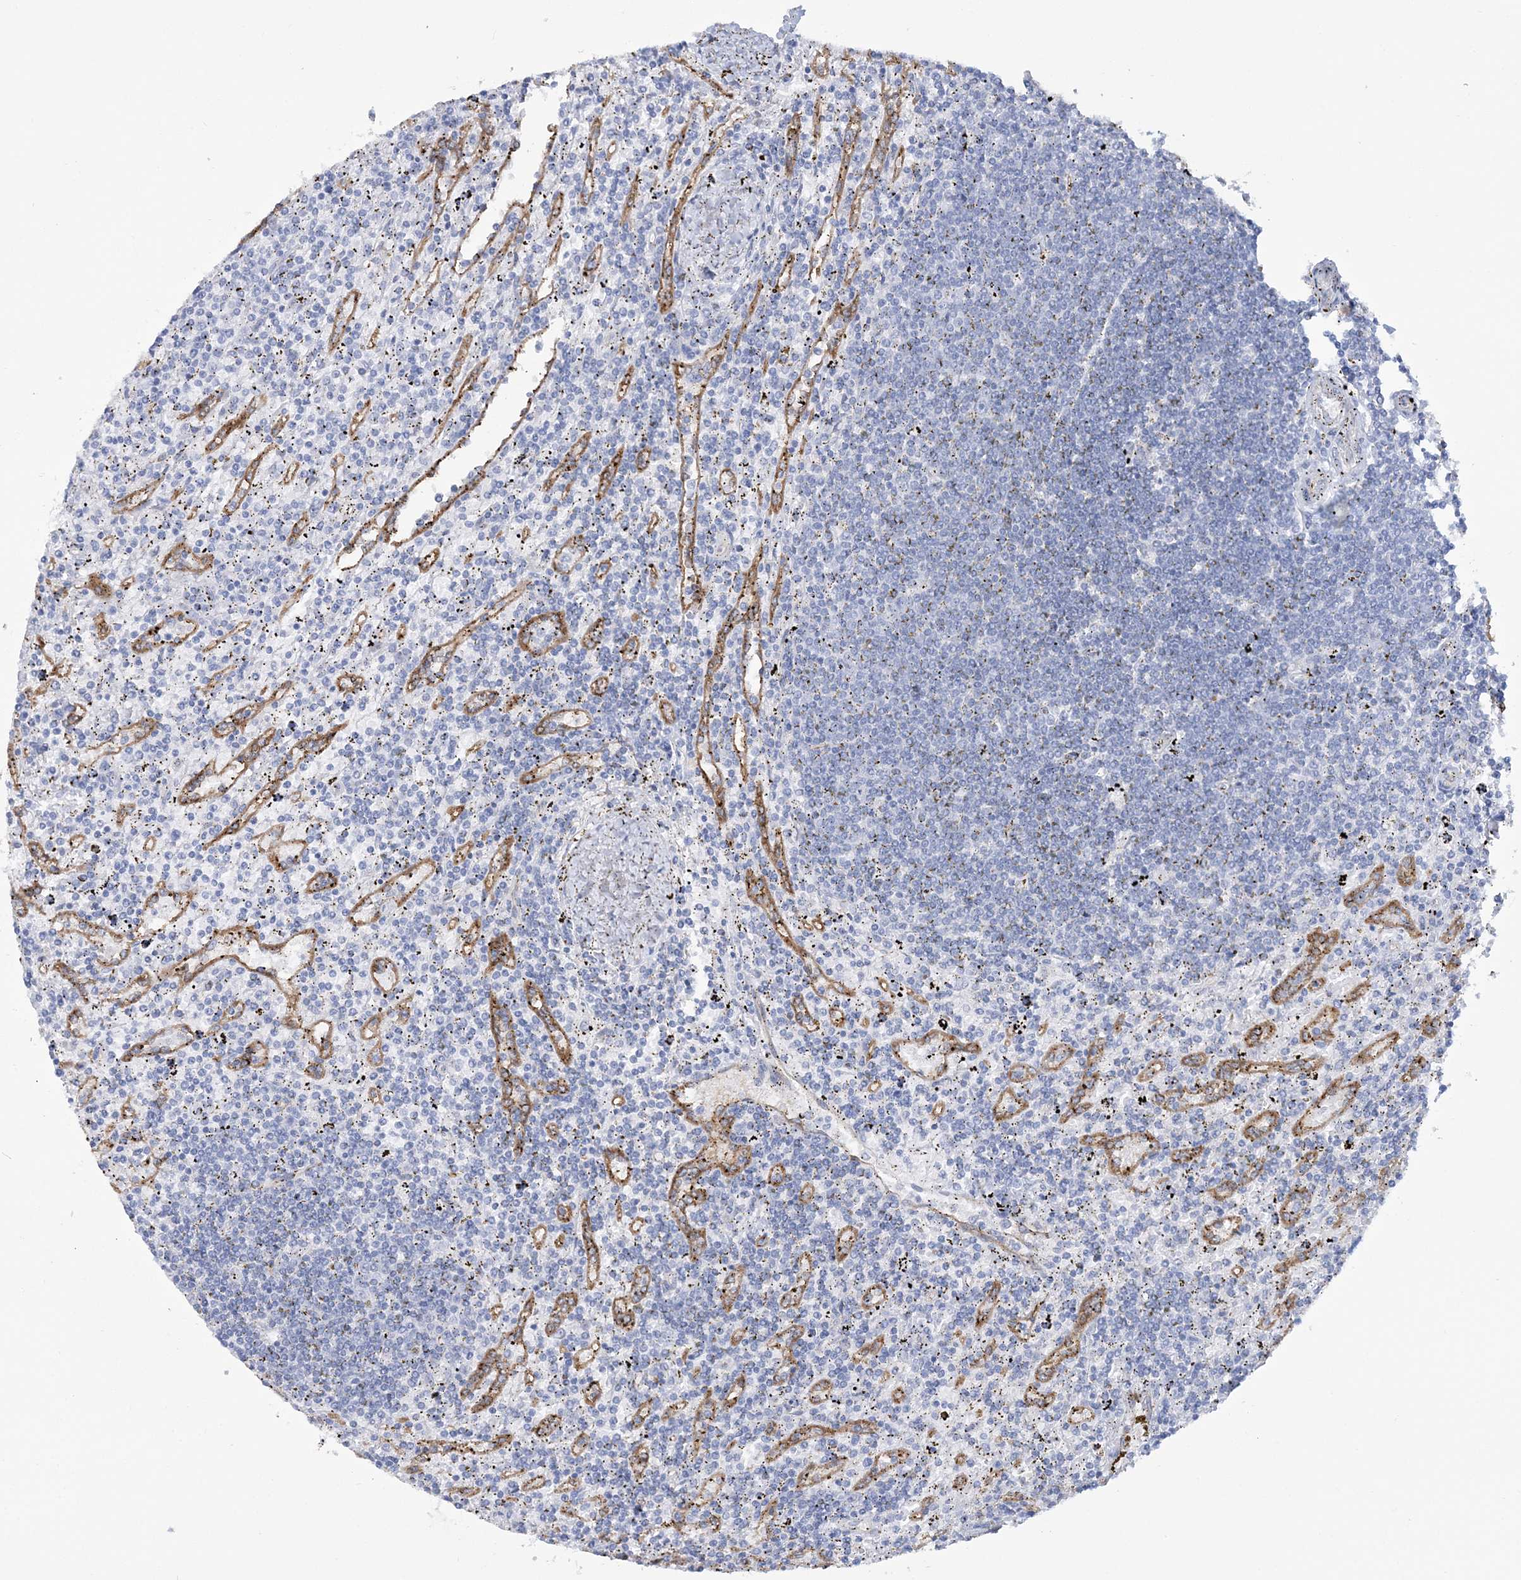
{"staining": {"intensity": "negative", "quantity": "none", "location": "none"}, "tissue": "lymphoma", "cell_type": "Tumor cells", "image_type": "cancer", "snomed": [{"axis": "morphology", "description": "Malignant lymphoma, non-Hodgkin's type, Low grade"}, {"axis": "topography", "description": "Spleen"}], "caption": "Immunohistochemistry photomicrograph of neoplastic tissue: human malignant lymphoma, non-Hodgkin's type (low-grade) stained with DAB (3,3'-diaminobenzidine) reveals no significant protein expression in tumor cells.", "gene": "RAB11FIP5", "patient": {"sex": "male", "age": 76}}